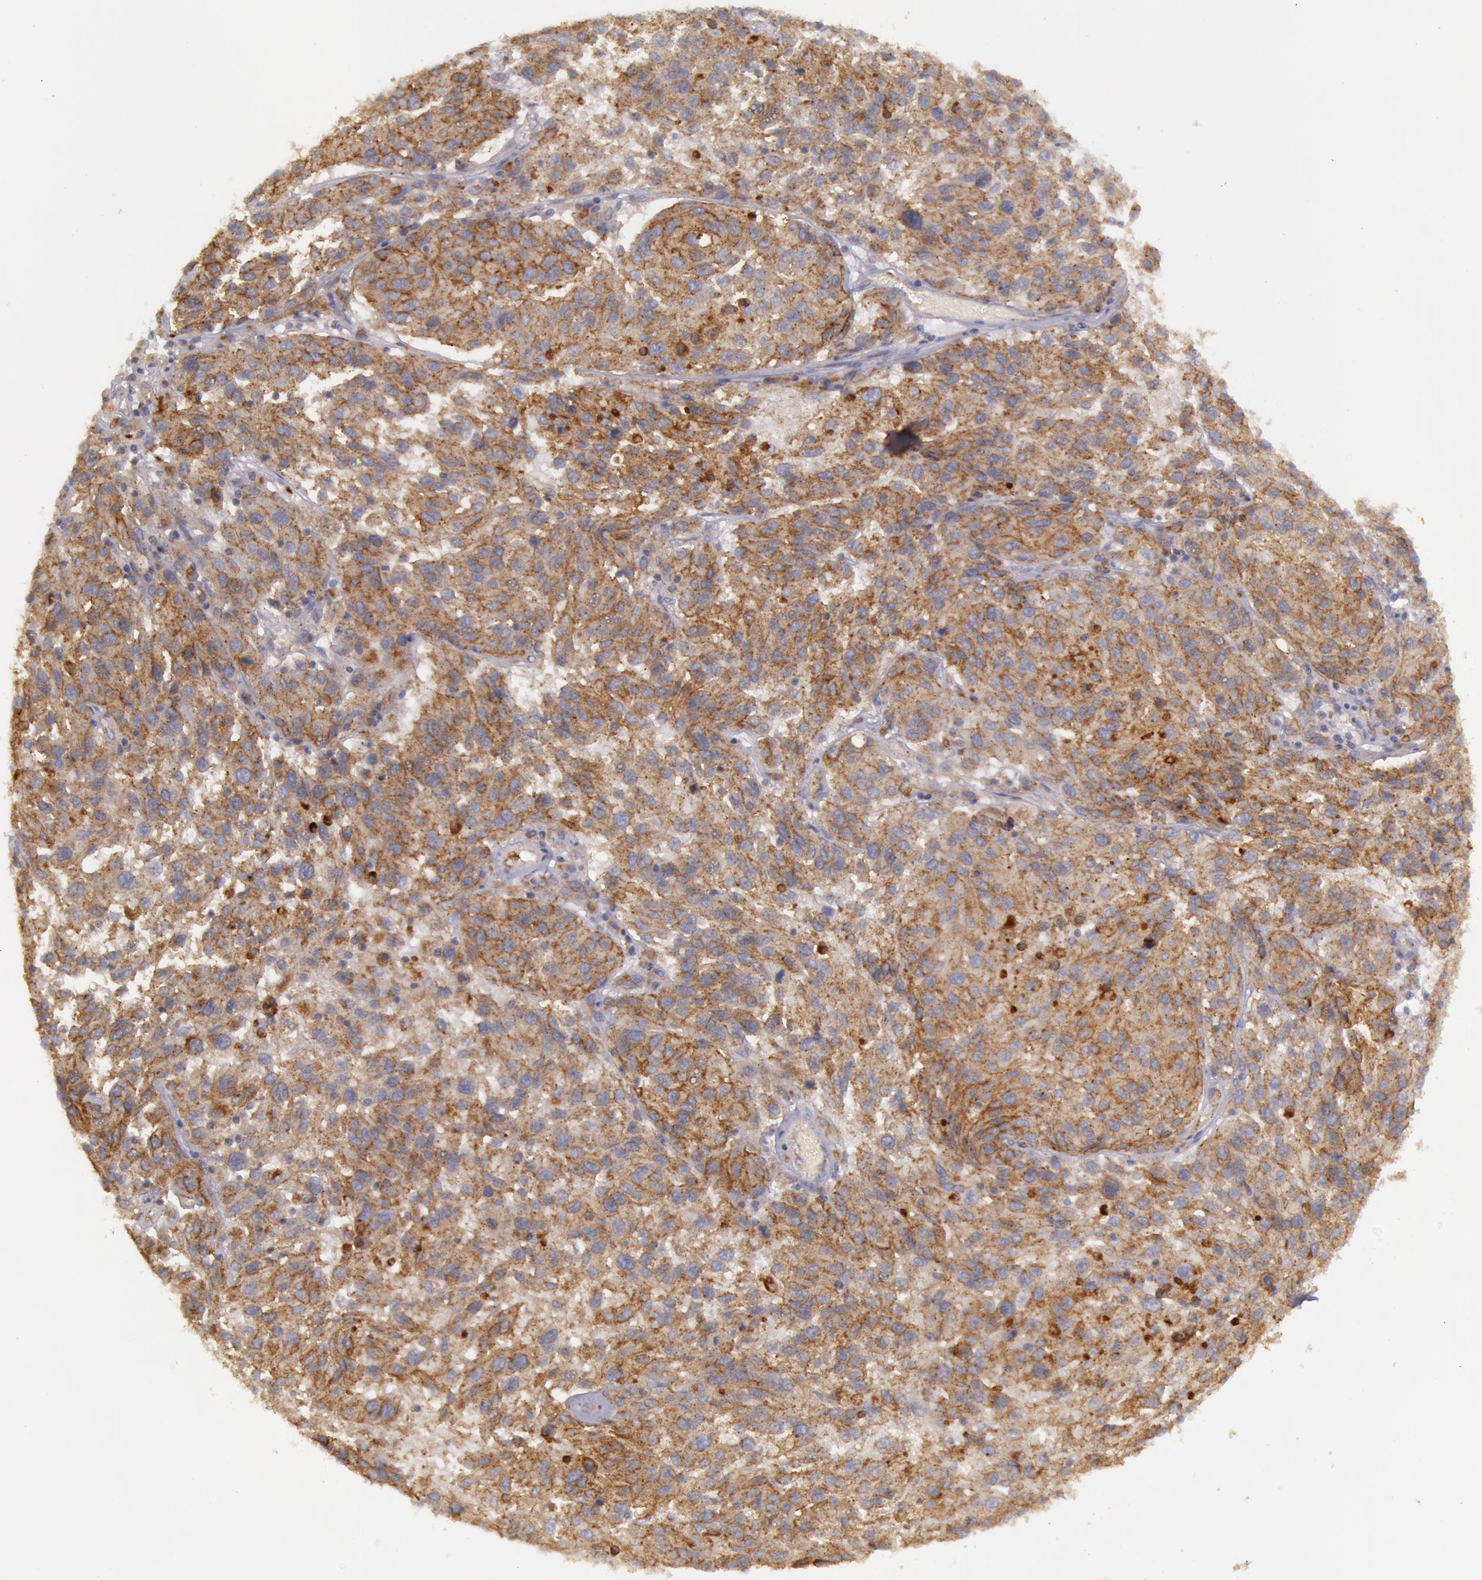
{"staining": {"intensity": "moderate", "quantity": ">75%", "location": "cytoplasmic/membranous"}, "tissue": "melanoma", "cell_type": "Tumor cells", "image_type": "cancer", "snomed": [{"axis": "morphology", "description": "Malignant melanoma, NOS"}, {"axis": "topography", "description": "Skin"}], "caption": "Malignant melanoma tissue demonstrates moderate cytoplasmic/membranous staining in about >75% of tumor cells, visualized by immunohistochemistry. (DAB (3,3'-diaminobenzidine) = brown stain, brightfield microscopy at high magnification).", "gene": "FLOT2", "patient": {"sex": "female", "age": 77}}